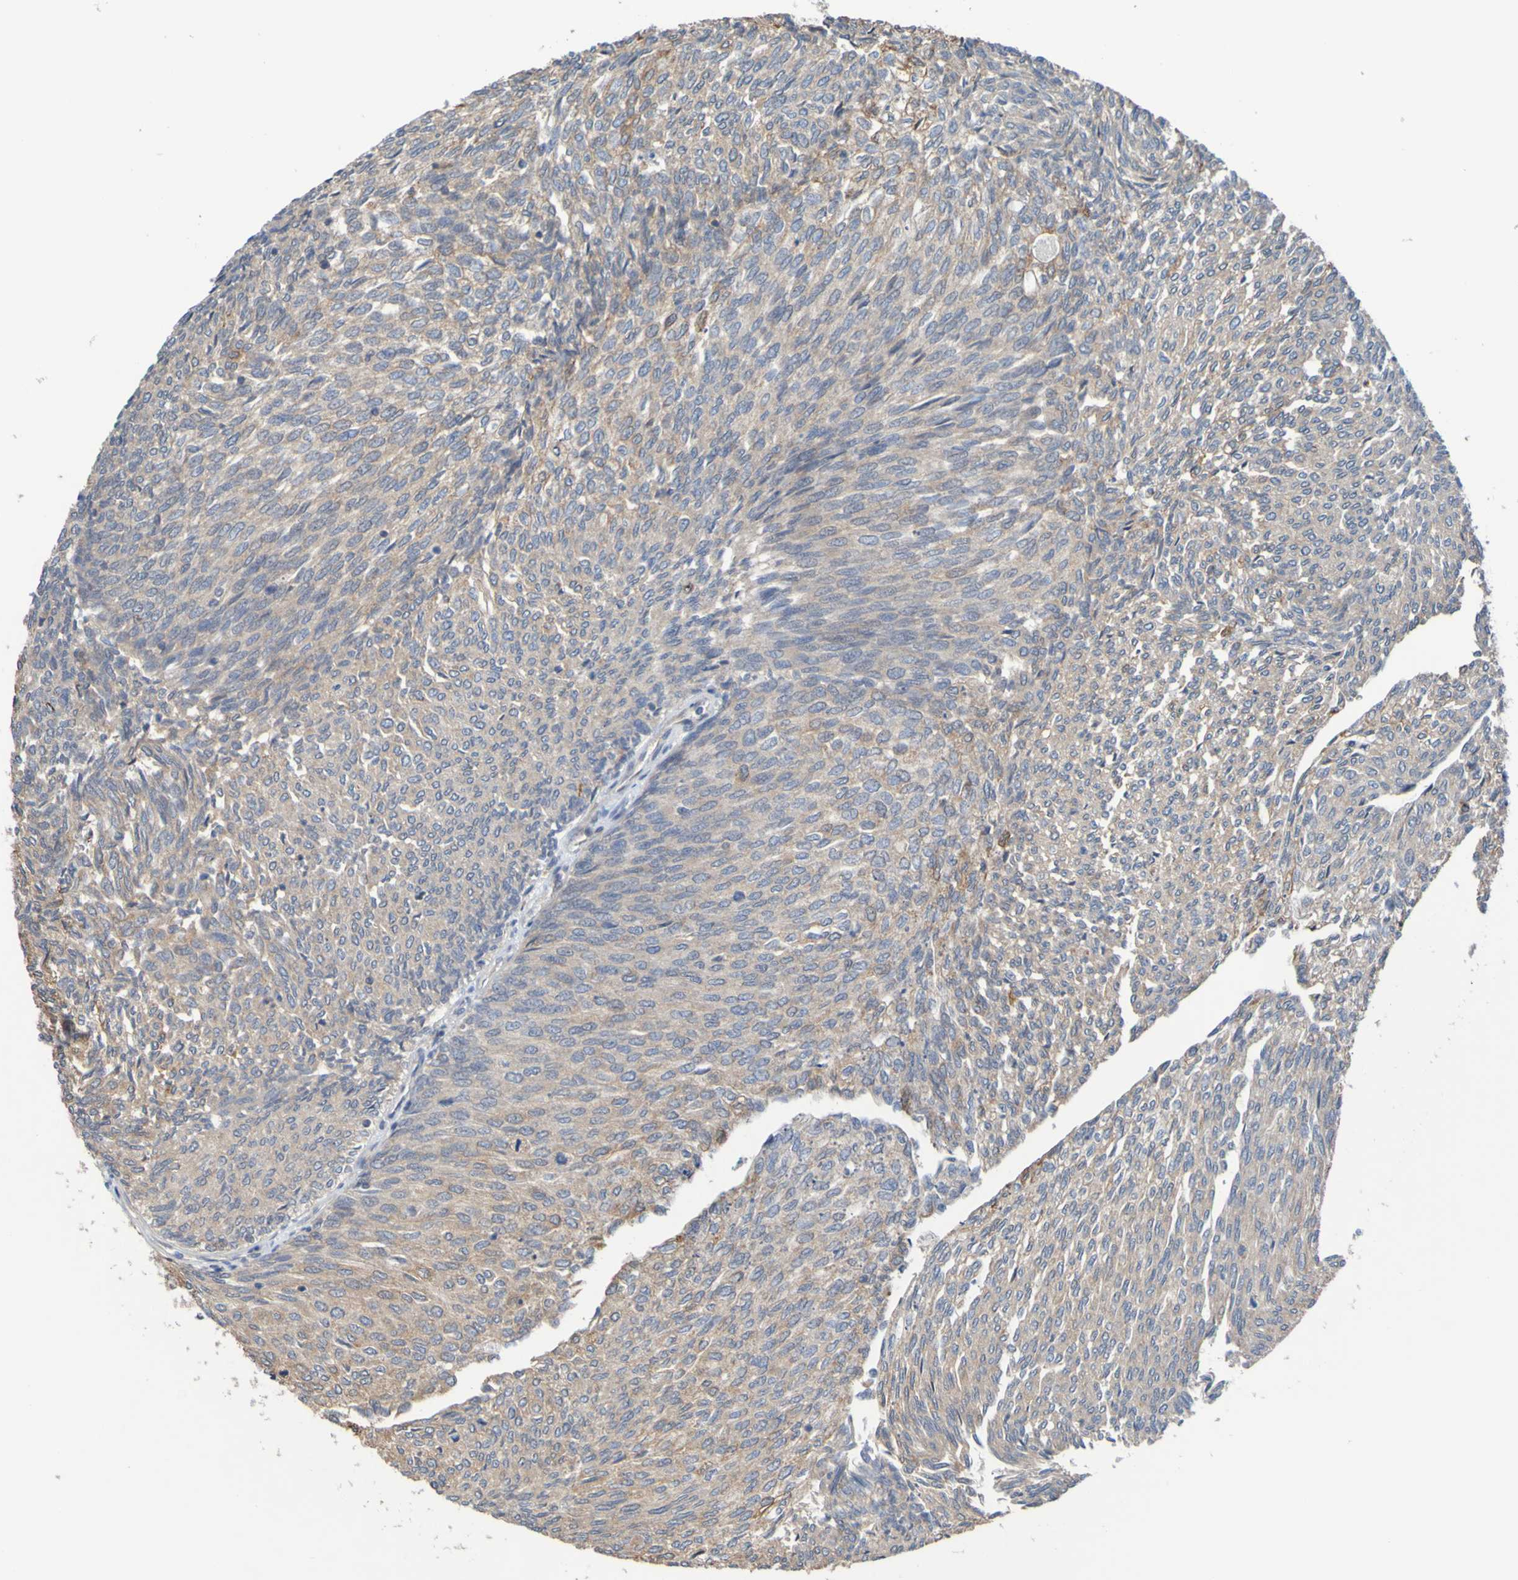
{"staining": {"intensity": "weak", "quantity": ">75%", "location": "cytoplasmic/membranous"}, "tissue": "urothelial cancer", "cell_type": "Tumor cells", "image_type": "cancer", "snomed": [{"axis": "morphology", "description": "Urothelial carcinoma, Low grade"}, {"axis": "topography", "description": "Urinary bladder"}], "caption": "This photomicrograph shows immunohistochemistry staining of low-grade urothelial carcinoma, with low weak cytoplasmic/membranous positivity in about >75% of tumor cells.", "gene": "SDK1", "patient": {"sex": "female", "age": 79}}